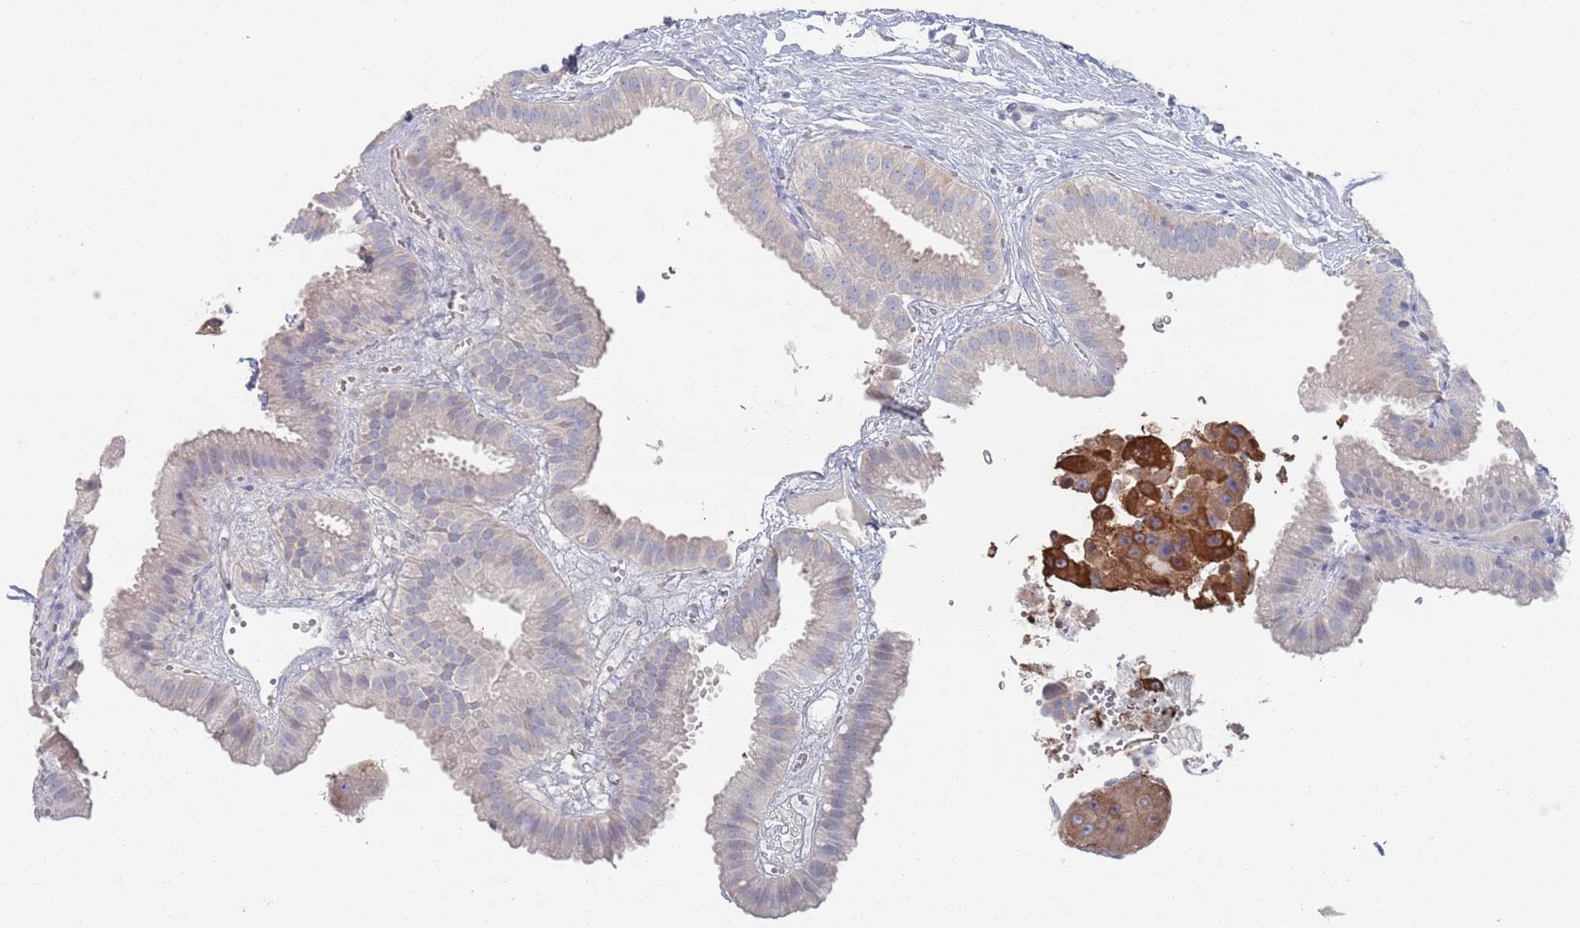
{"staining": {"intensity": "negative", "quantity": "none", "location": "none"}, "tissue": "gallbladder", "cell_type": "Glandular cells", "image_type": "normal", "snomed": [{"axis": "morphology", "description": "Normal tissue, NOS"}, {"axis": "topography", "description": "Gallbladder"}], "caption": "Glandular cells show no significant positivity in normal gallbladder. The staining is performed using DAB (3,3'-diaminobenzidine) brown chromogen with nuclei counter-stained in using hematoxylin.", "gene": "TMCO3", "patient": {"sex": "female", "age": 61}}